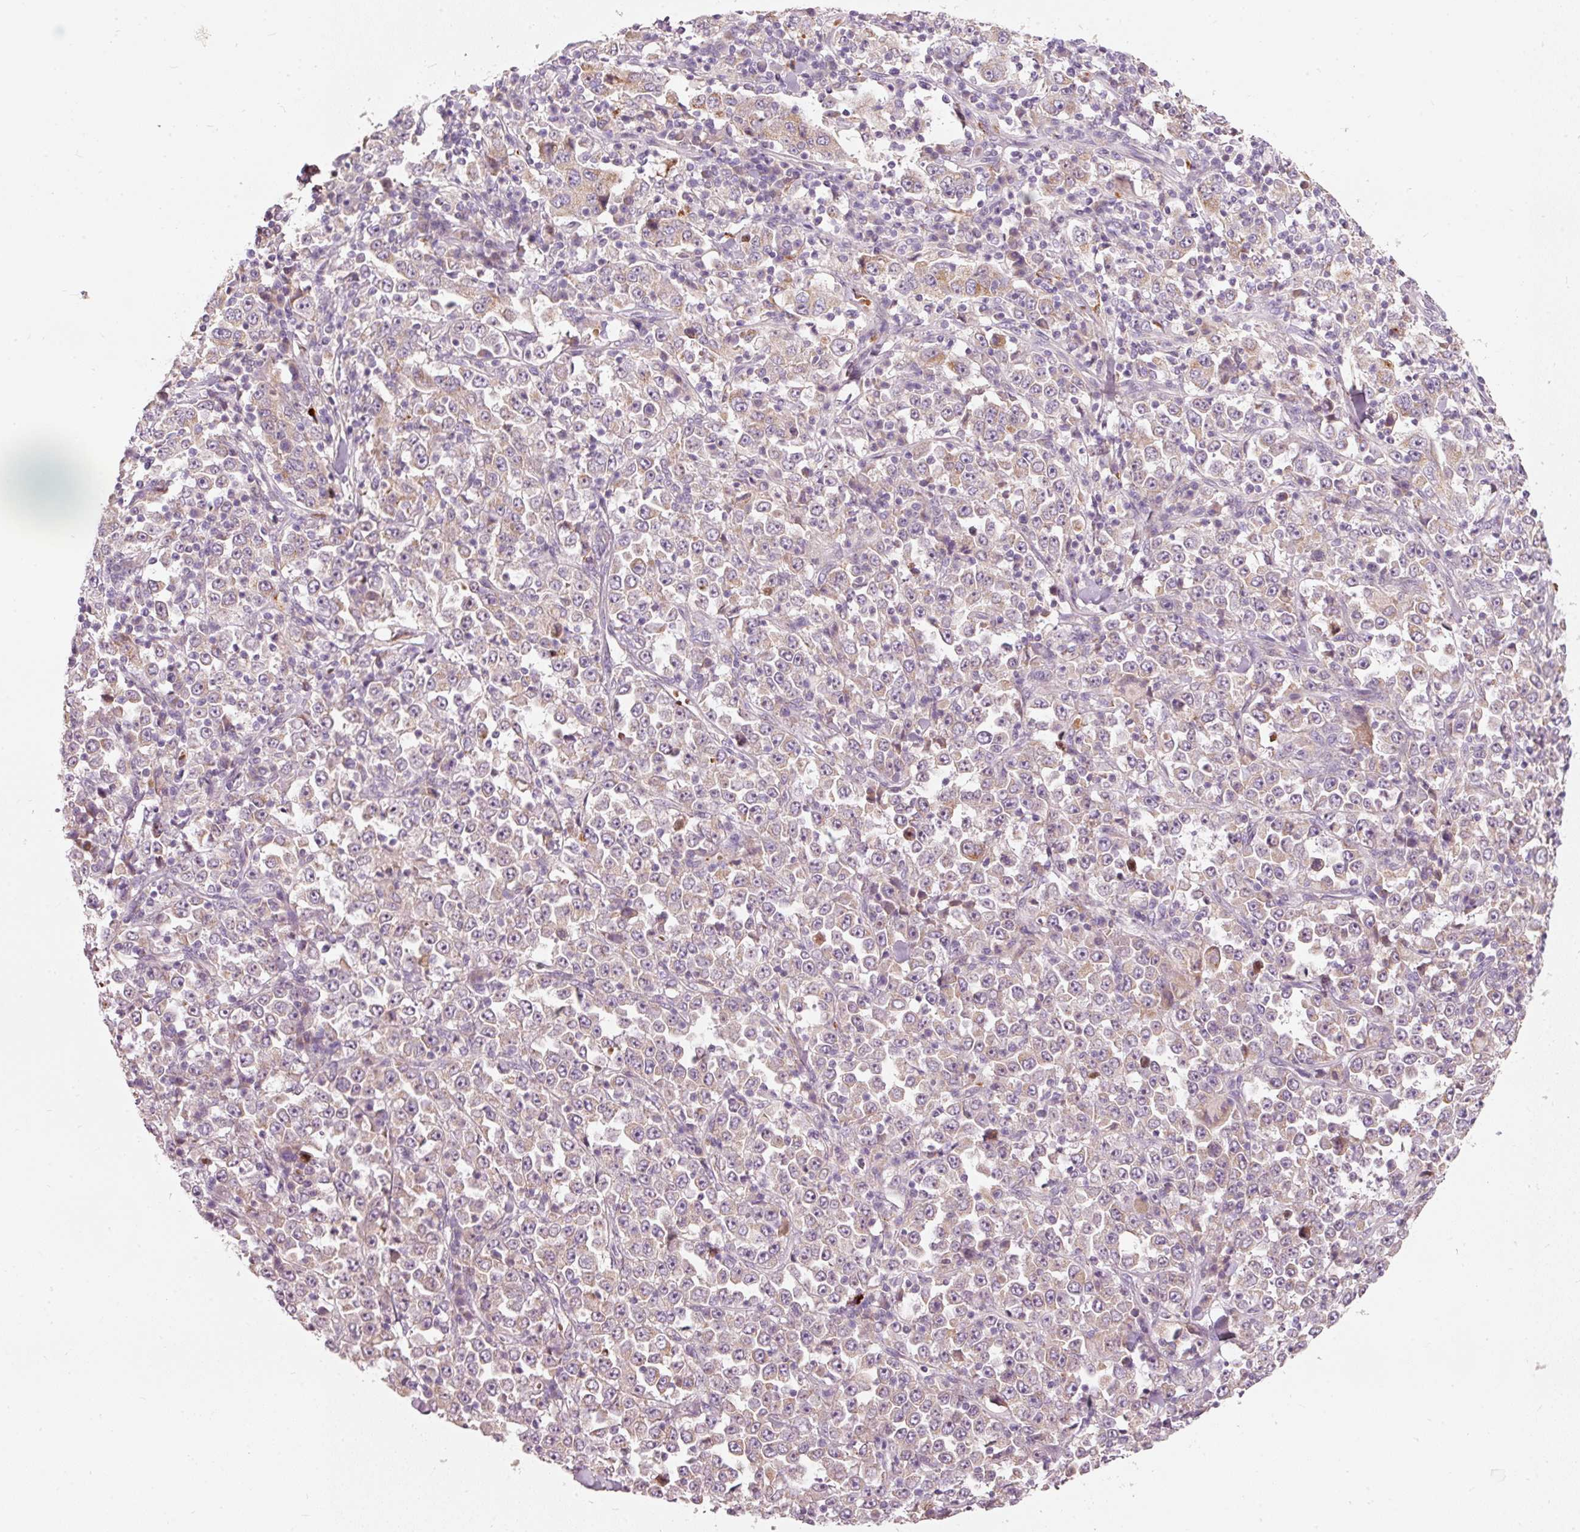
{"staining": {"intensity": "weak", "quantity": "<25%", "location": "cytoplasmic/membranous"}, "tissue": "stomach cancer", "cell_type": "Tumor cells", "image_type": "cancer", "snomed": [{"axis": "morphology", "description": "Normal tissue, NOS"}, {"axis": "morphology", "description": "Adenocarcinoma, NOS"}, {"axis": "topography", "description": "Stomach, upper"}, {"axis": "topography", "description": "Stomach"}], "caption": "Tumor cells are negative for brown protein staining in stomach adenocarcinoma.", "gene": "KLHL21", "patient": {"sex": "male", "age": 59}}